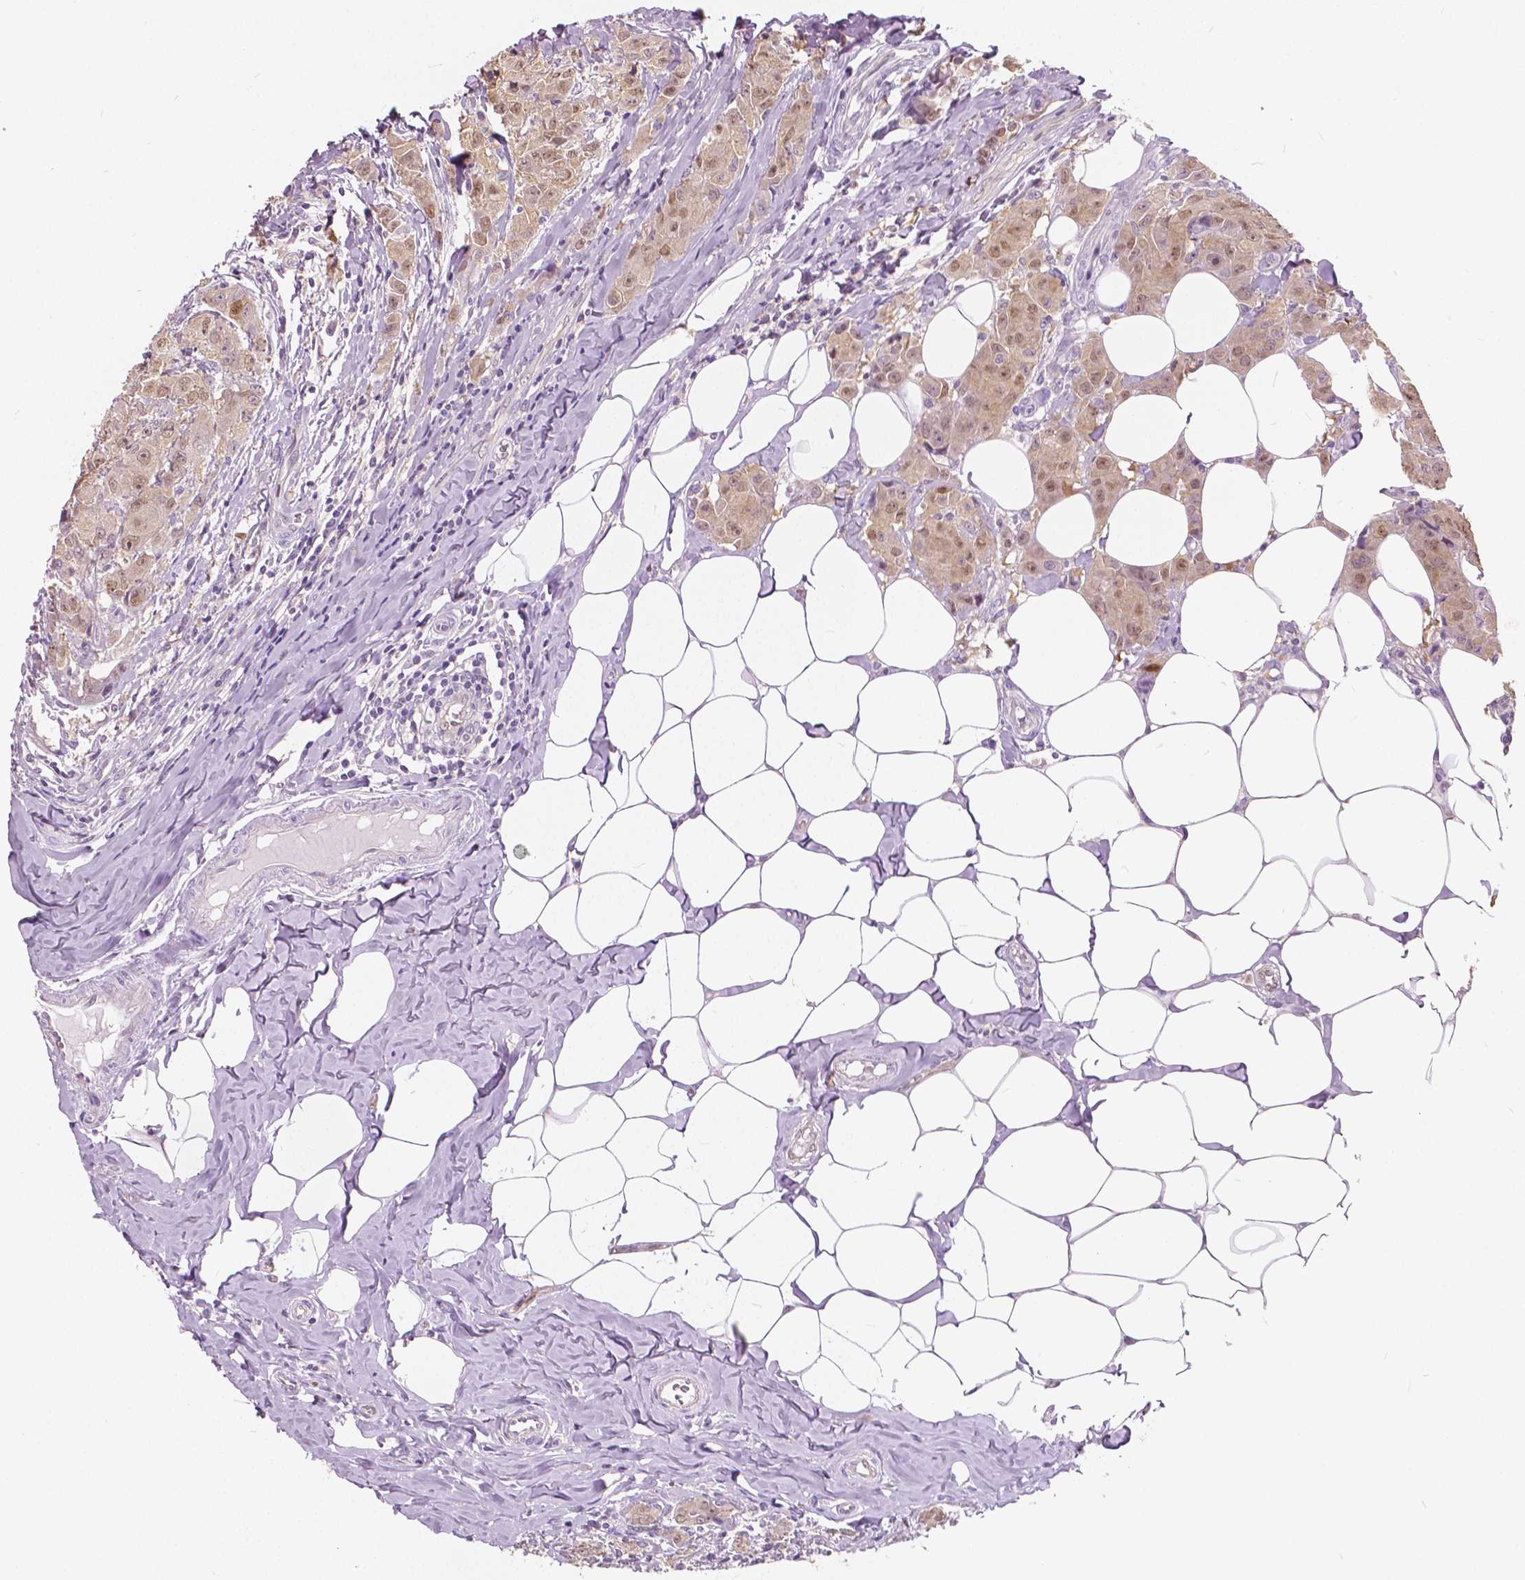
{"staining": {"intensity": "weak", "quantity": ">75%", "location": "nuclear"}, "tissue": "breast cancer", "cell_type": "Tumor cells", "image_type": "cancer", "snomed": [{"axis": "morphology", "description": "Normal tissue, NOS"}, {"axis": "morphology", "description": "Duct carcinoma"}, {"axis": "topography", "description": "Breast"}], "caption": "A low amount of weak nuclear expression is appreciated in about >75% of tumor cells in breast cancer (invasive ductal carcinoma) tissue. The staining is performed using DAB brown chromogen to label protein expression. The nuclei are counter-stained blue using hematoxylin.", "gene": "TKFC", "patient": {"sex": "female", "age": 43}}